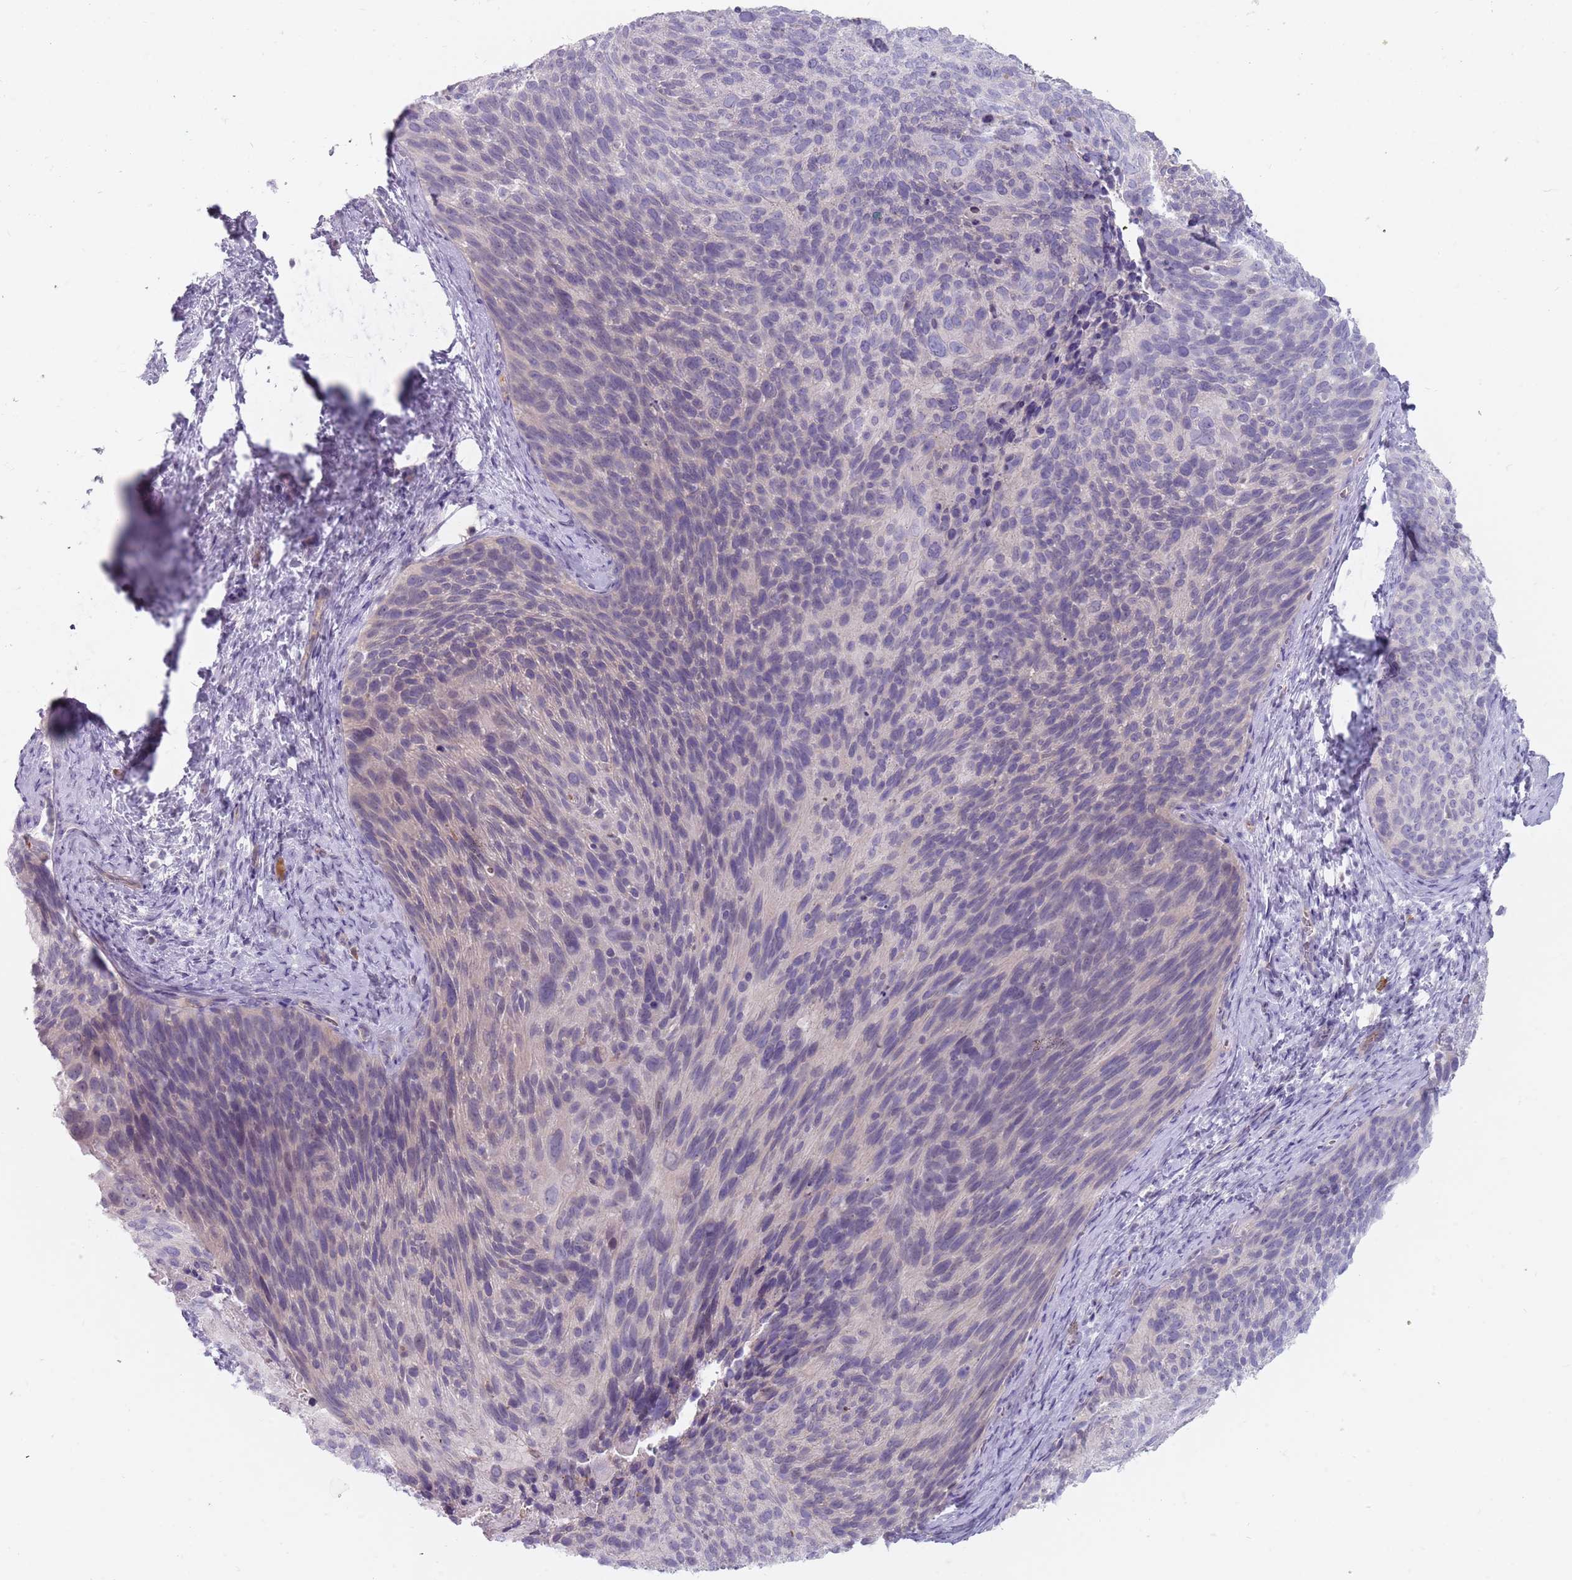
{"staining": {"intensity": "negative", "quantity": "none", "location": "none"}, "tissue": "cervical cancer", "cell_type": "Tumor cells", "image_type": "cancer", "snomed": [{"axis": "morphology", "description": "Squamous cell carcinoma, NOS"}, {"axis": "topography", "description": "Cervix"}], "caption": "This micrograph is of cervical squamous cell carcinoma stained with immunohistochemistry (IHC) to label a protein in brown with the nuclei are counter-stained blue. There is no staining in tumor cells.", "gene": "DDX4", "patient": {"sex": "female", "age": 80}}